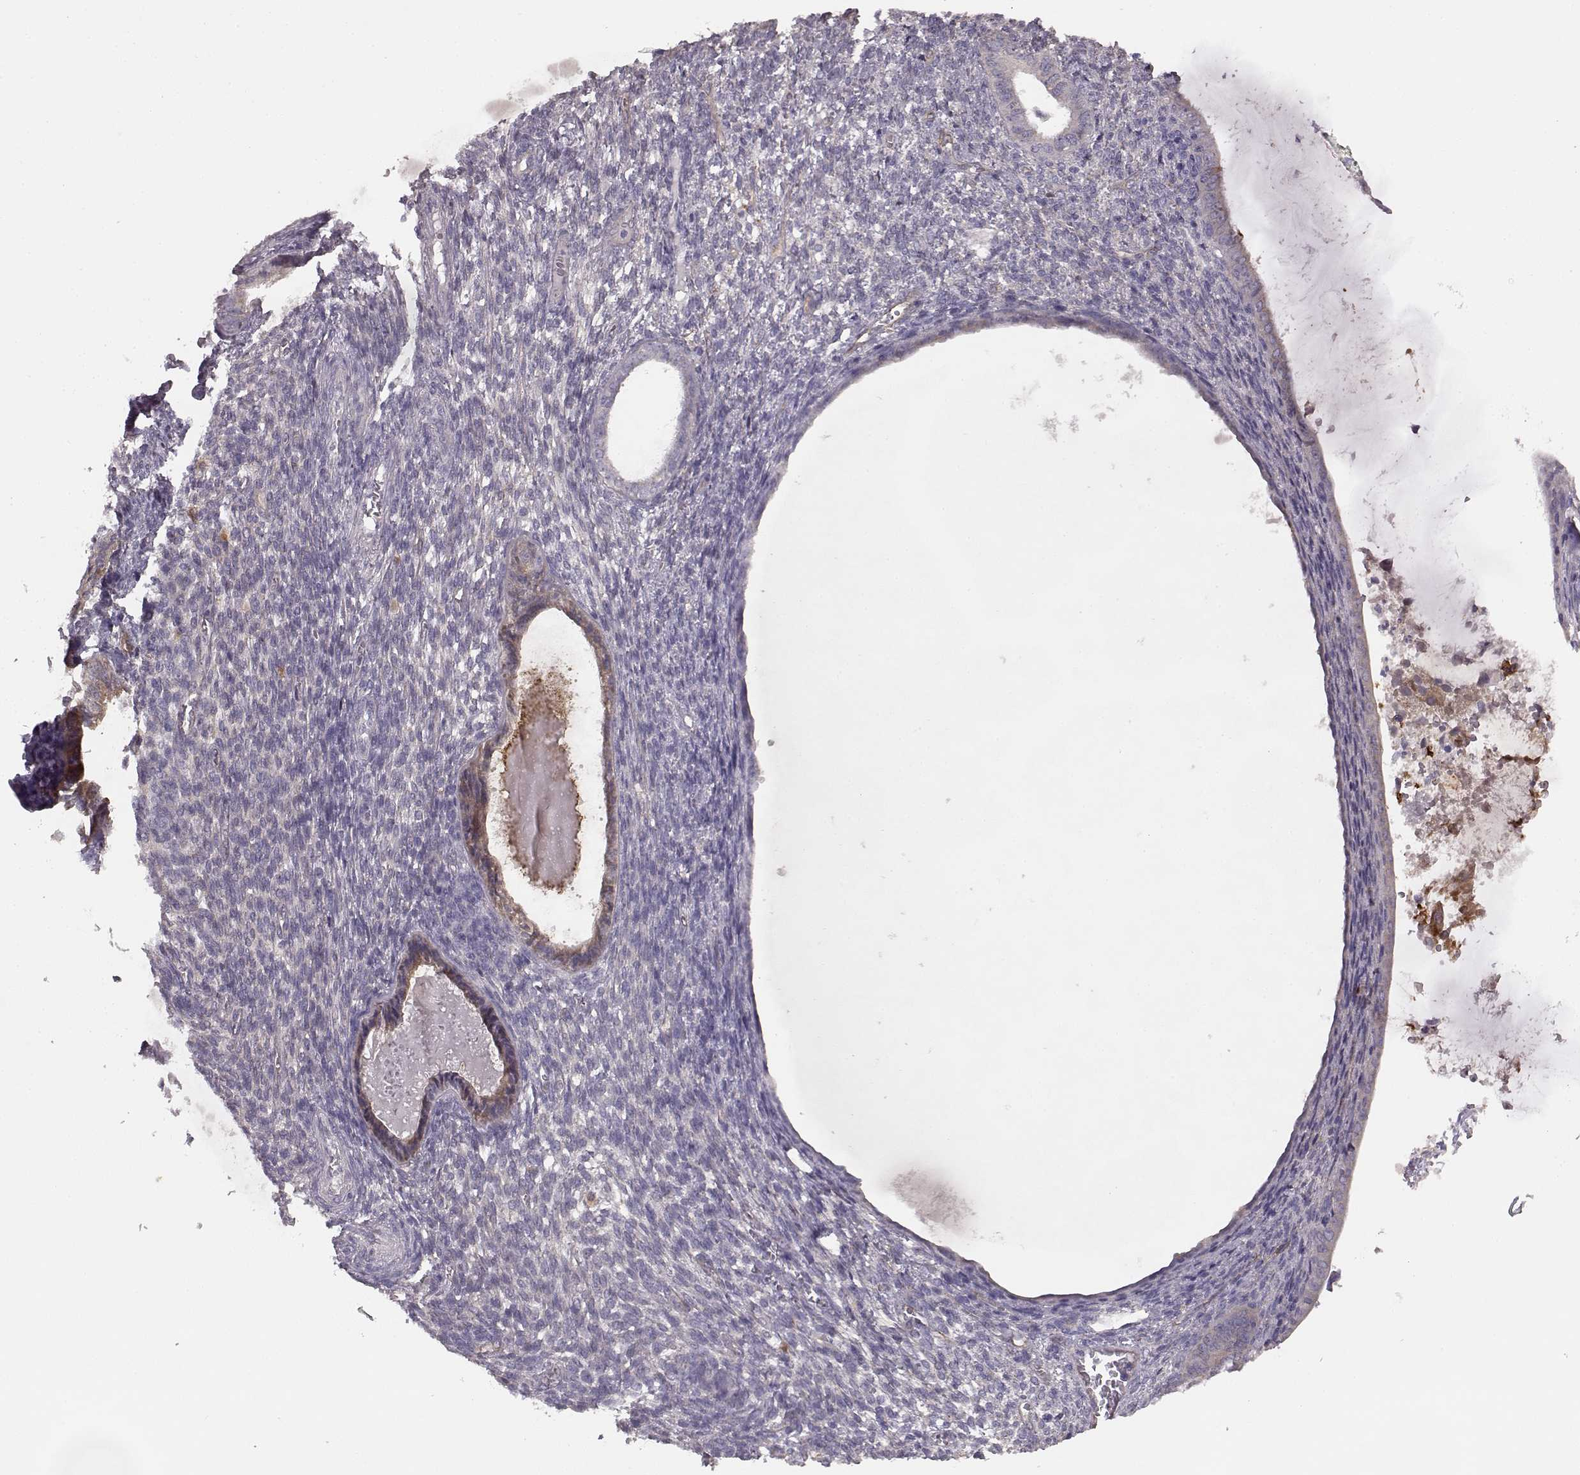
{"staining": {"intensity": "weak", "quantity": "25%-75%", "location": "cytoplasmic/membranous"}, "tissue": "endometrial cancer", "cell_type": "Tumor cells", "image_type": "cancer", "snomed": [{"axis": "morphology", "description": "Adenocarcinoma, NOS"}, {"axis": "topography", "description": "Endometrium"}], "caption": "A brown stain highlights weak cytoplasmic/membranous staining of a protein in adenocarcinoma (endometrial) tumor cells.", "gene": "GHR", "patient": {"sex": "female", "age": 86}}